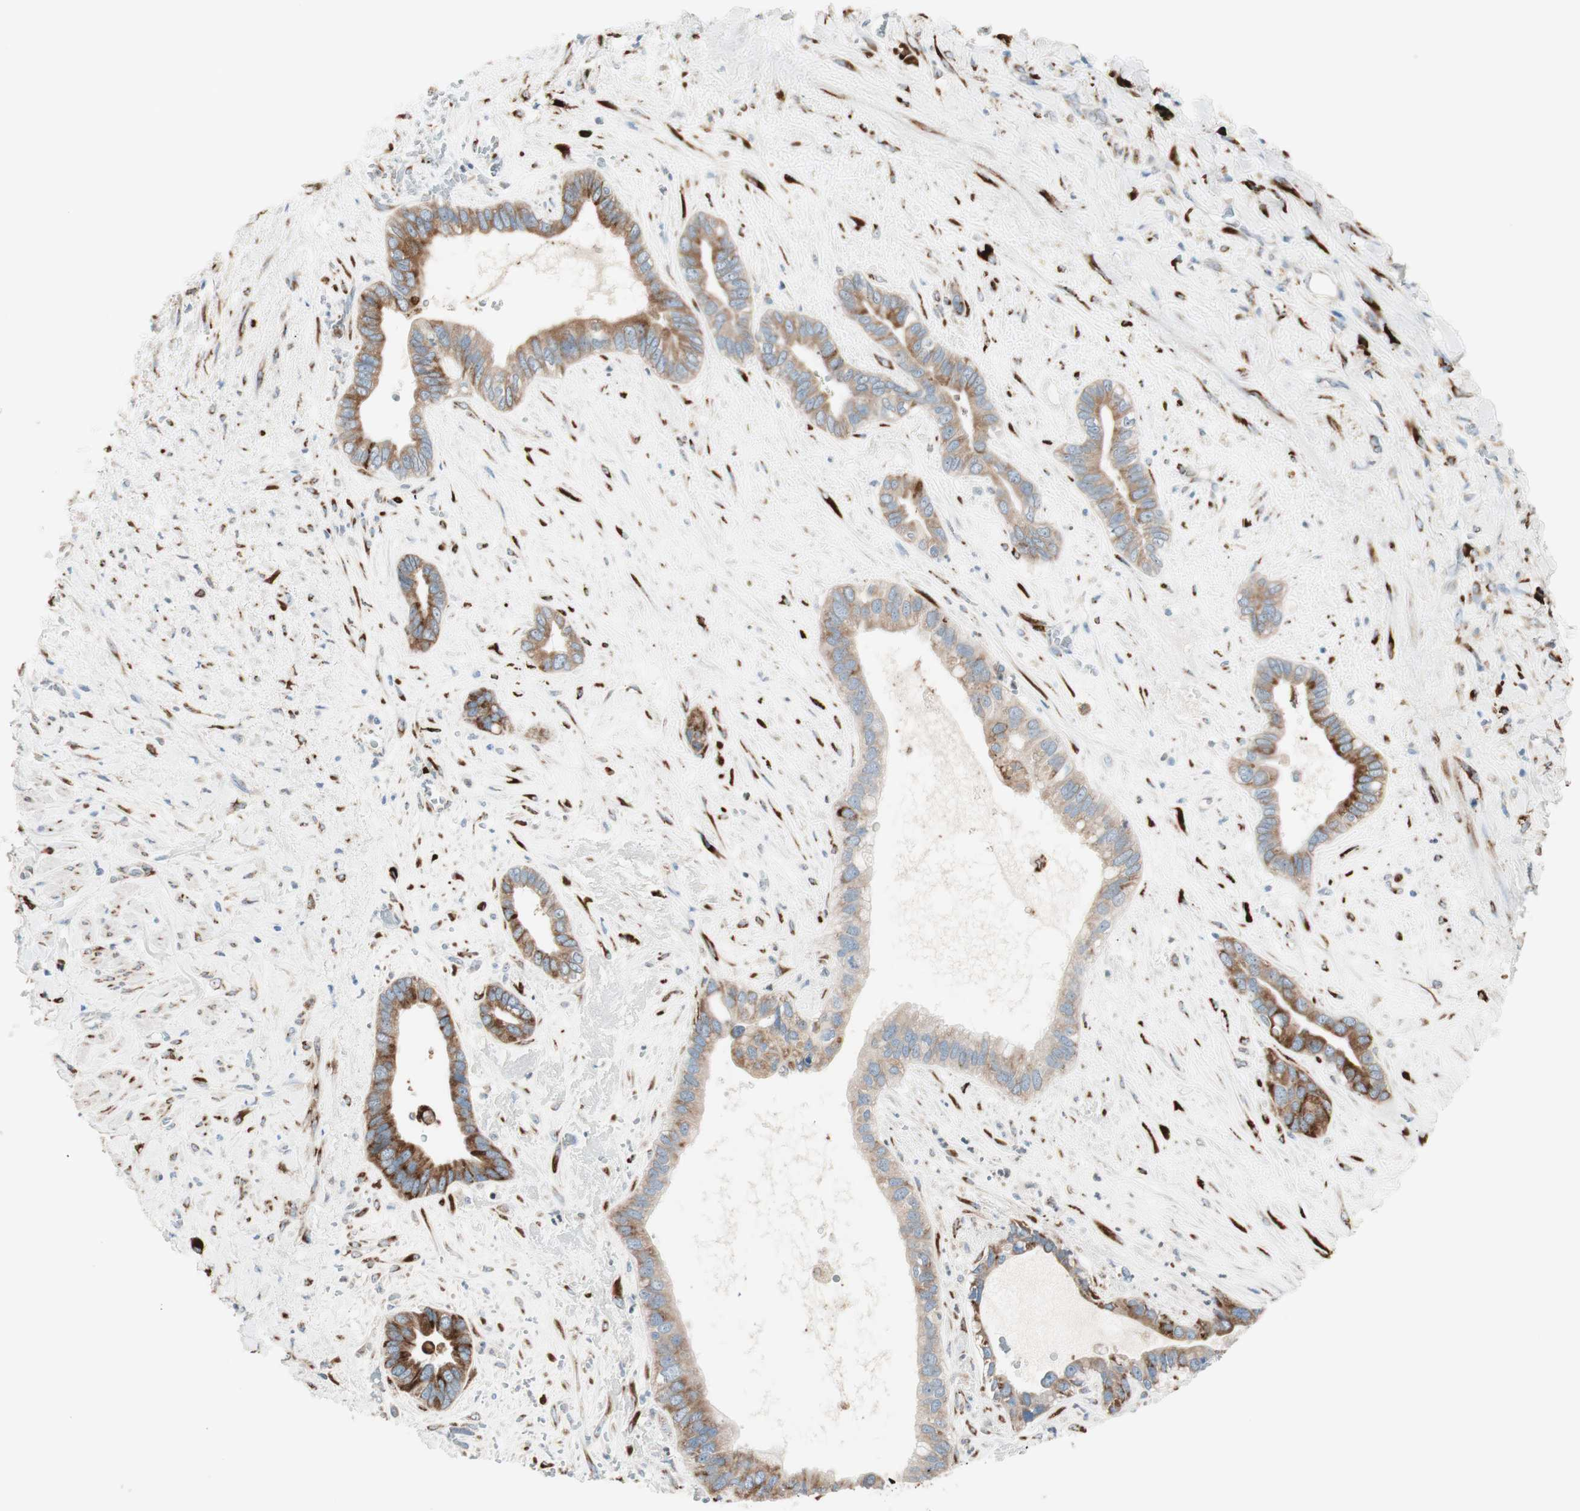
{"staining": {"intensity": "strong", "quantity": ">75%", "location": "cytoplasmic/membranous"}, "tissue": "liver cancer", "cell_type": "Tumor cells", "image_type": "cancer", "snomed": [{"axis": "morphology", "description": "Cholangiocarcinoma"}, {"axis": "topography", "description": "Liver"}], "caption": "This is an image of immunohistochemistry staining of liver cholangiocarcinoma, which shows strong positivity in the cytoplasmic/membranous of tumor cells.", "gene": "P4HTM", "patient": {"sex": "female", "age": 65}}